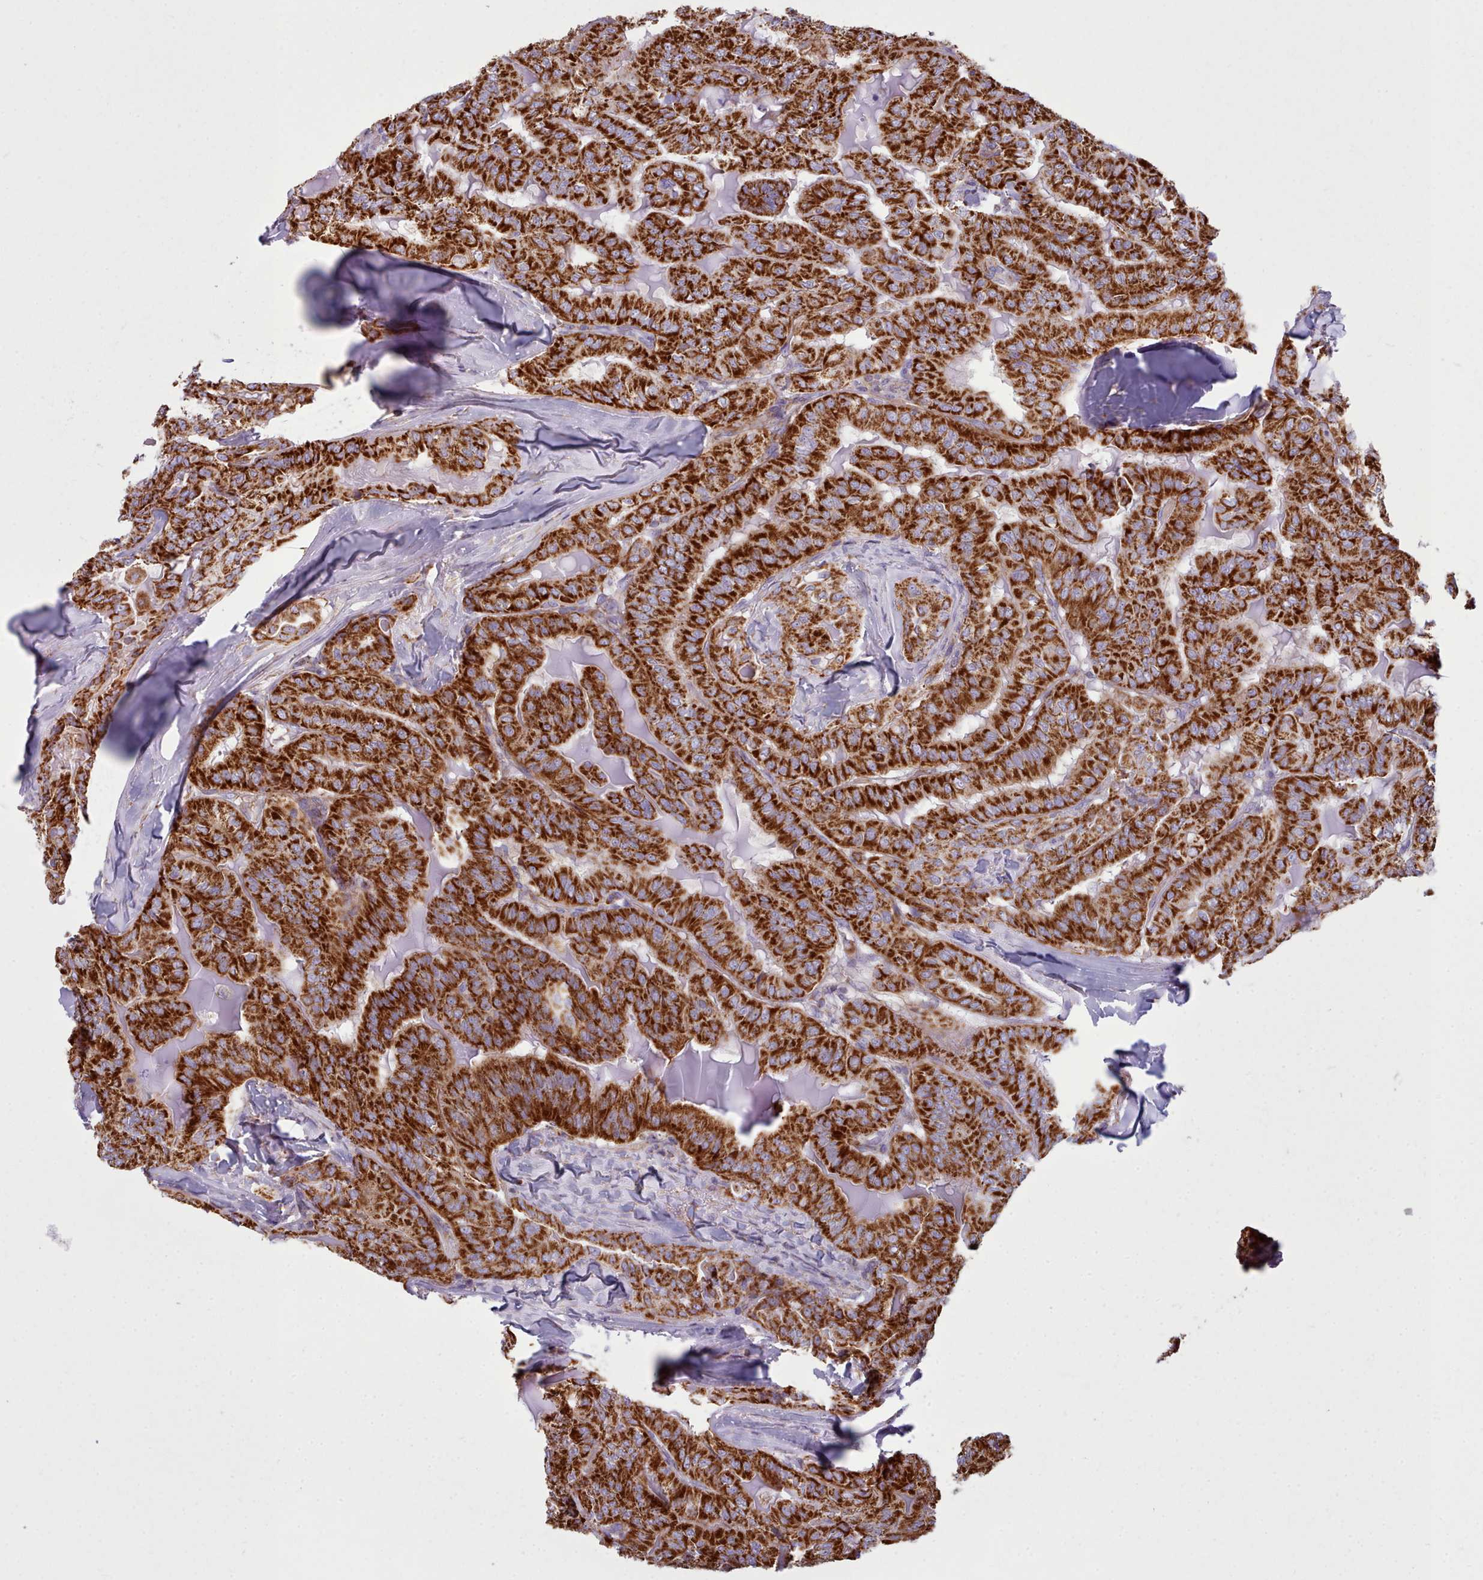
{"staining": {"intensity": "strong", "quantity": ">75%", "location": "cytoplasmic/membranous"}, "tissue": "thyroid cancer", "cell_type": "Tumor cells", "image_type": "cancer", "snomed": [{"axis": "morphology", "description": "Papillary adenocarcinoma, NOS"}, {"axis": "topography", "description": "Thyroid gland"}], "caption": "Human papillary adenocarcinoma (thyroid) stained with a protein marker reveals strong staining in tumor cells.", "gene": "SRP54", "patient": {"sex": "female", "age": 68}}